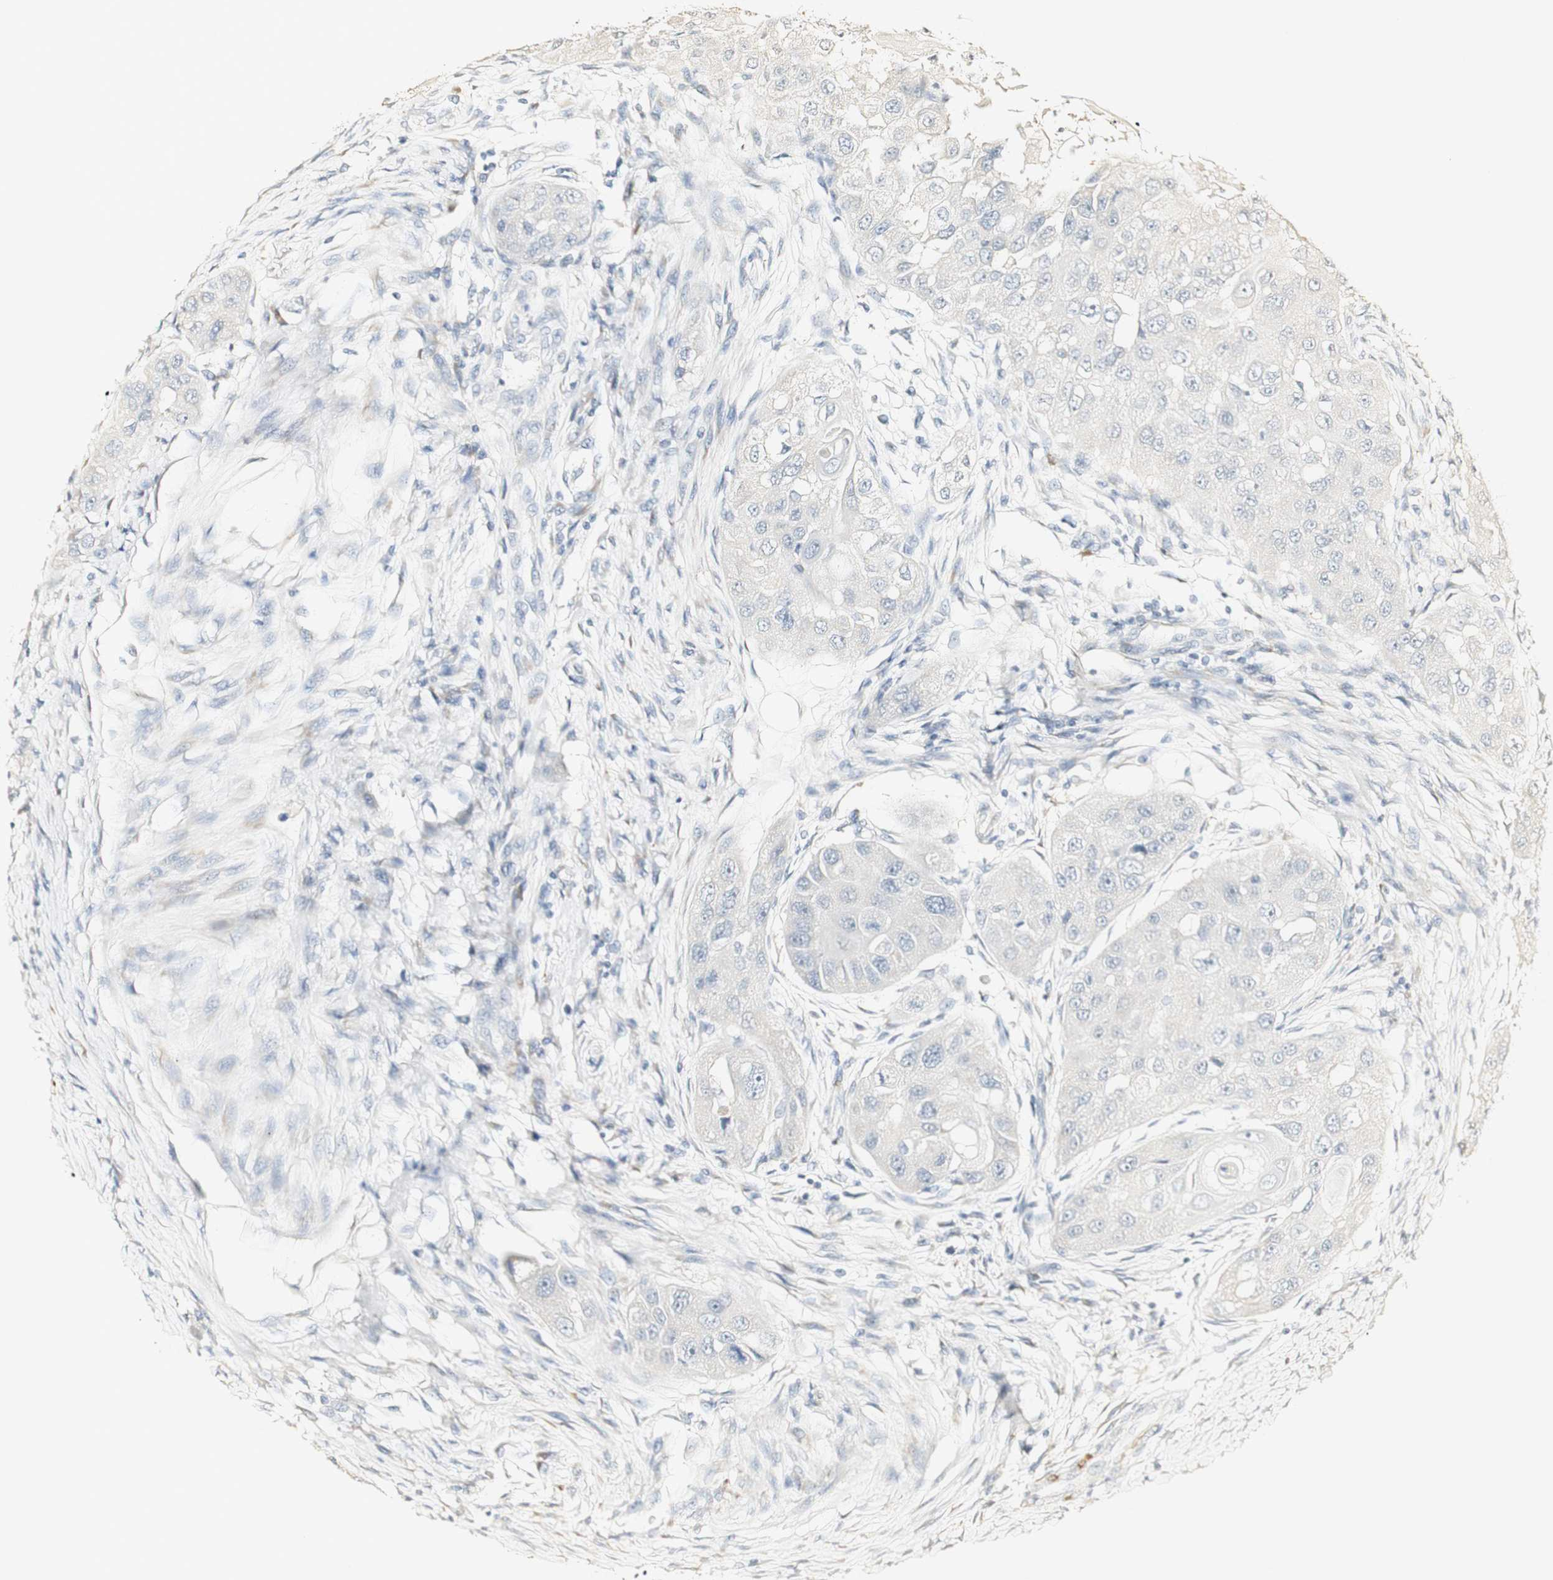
{"staining": {"intensity": "negative", "quantity": "none", "location": "none"}, "tissue": "head and neck cancer", "cell_type": "Tumor cells", "image_type": "cancer", "snomed": [{"axis": "morphology", "description": "Normal tissue, NOS"}, {"axis": "morphology", "description": "Squamous cell carcinoma, NOS"}, {"axis": "topography", "description": "Skeletal muscle"}, {"axis": "topography", "description": "Head-Neck"}], "caption": "Head and neck squamous cell carcinoma stained for a protein using immunohistochemistry reveals no positivity tumor cells.", "gene": "FMO3", "patient": {"sex": "male", "age": 51}}